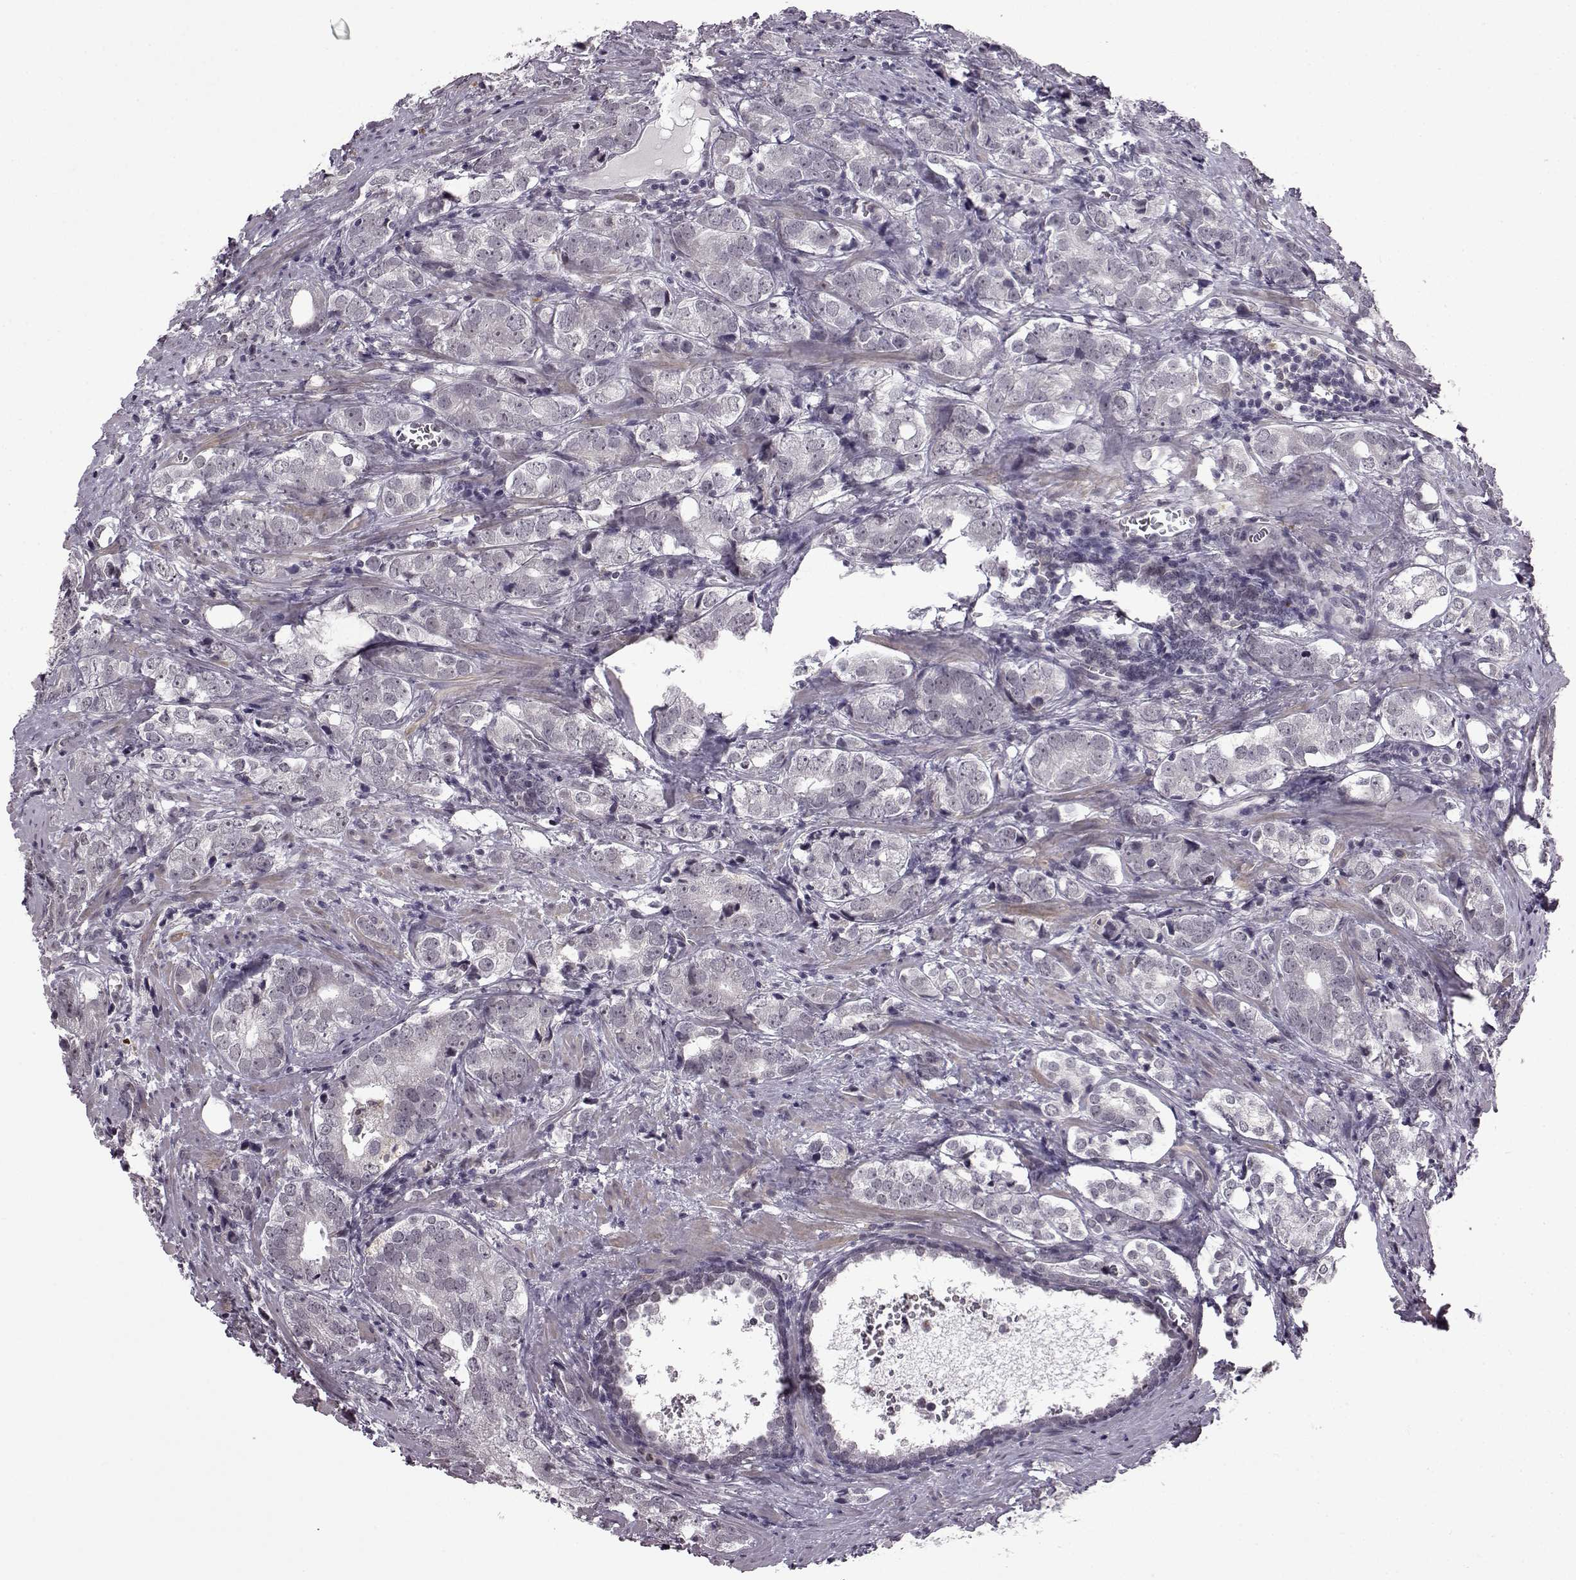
{"staining": {"intensity": "negative", "quantity": "none", "location": "none"}, "tissue": "prostate cancer", "cell_type": "Tumor cells", "image_type": "cancer", "snomed": [{"axis": "morphology", "description": "Adenocarcinoma, NOS"}, {"axis": "topography", "description": "Prostate and seminal vesicle, NOS"}], "caption": "Immunohistochemistry (IHC) histopathology image of neoplastic tissue: human prostate adenocarcinoma stained with DAB (3,3'-diaminobenzidine) demonstrates no significant protein positivity in tumor cells.", "gene": "SLC28A2", "patient": {"sex": "male", "age": 63}}